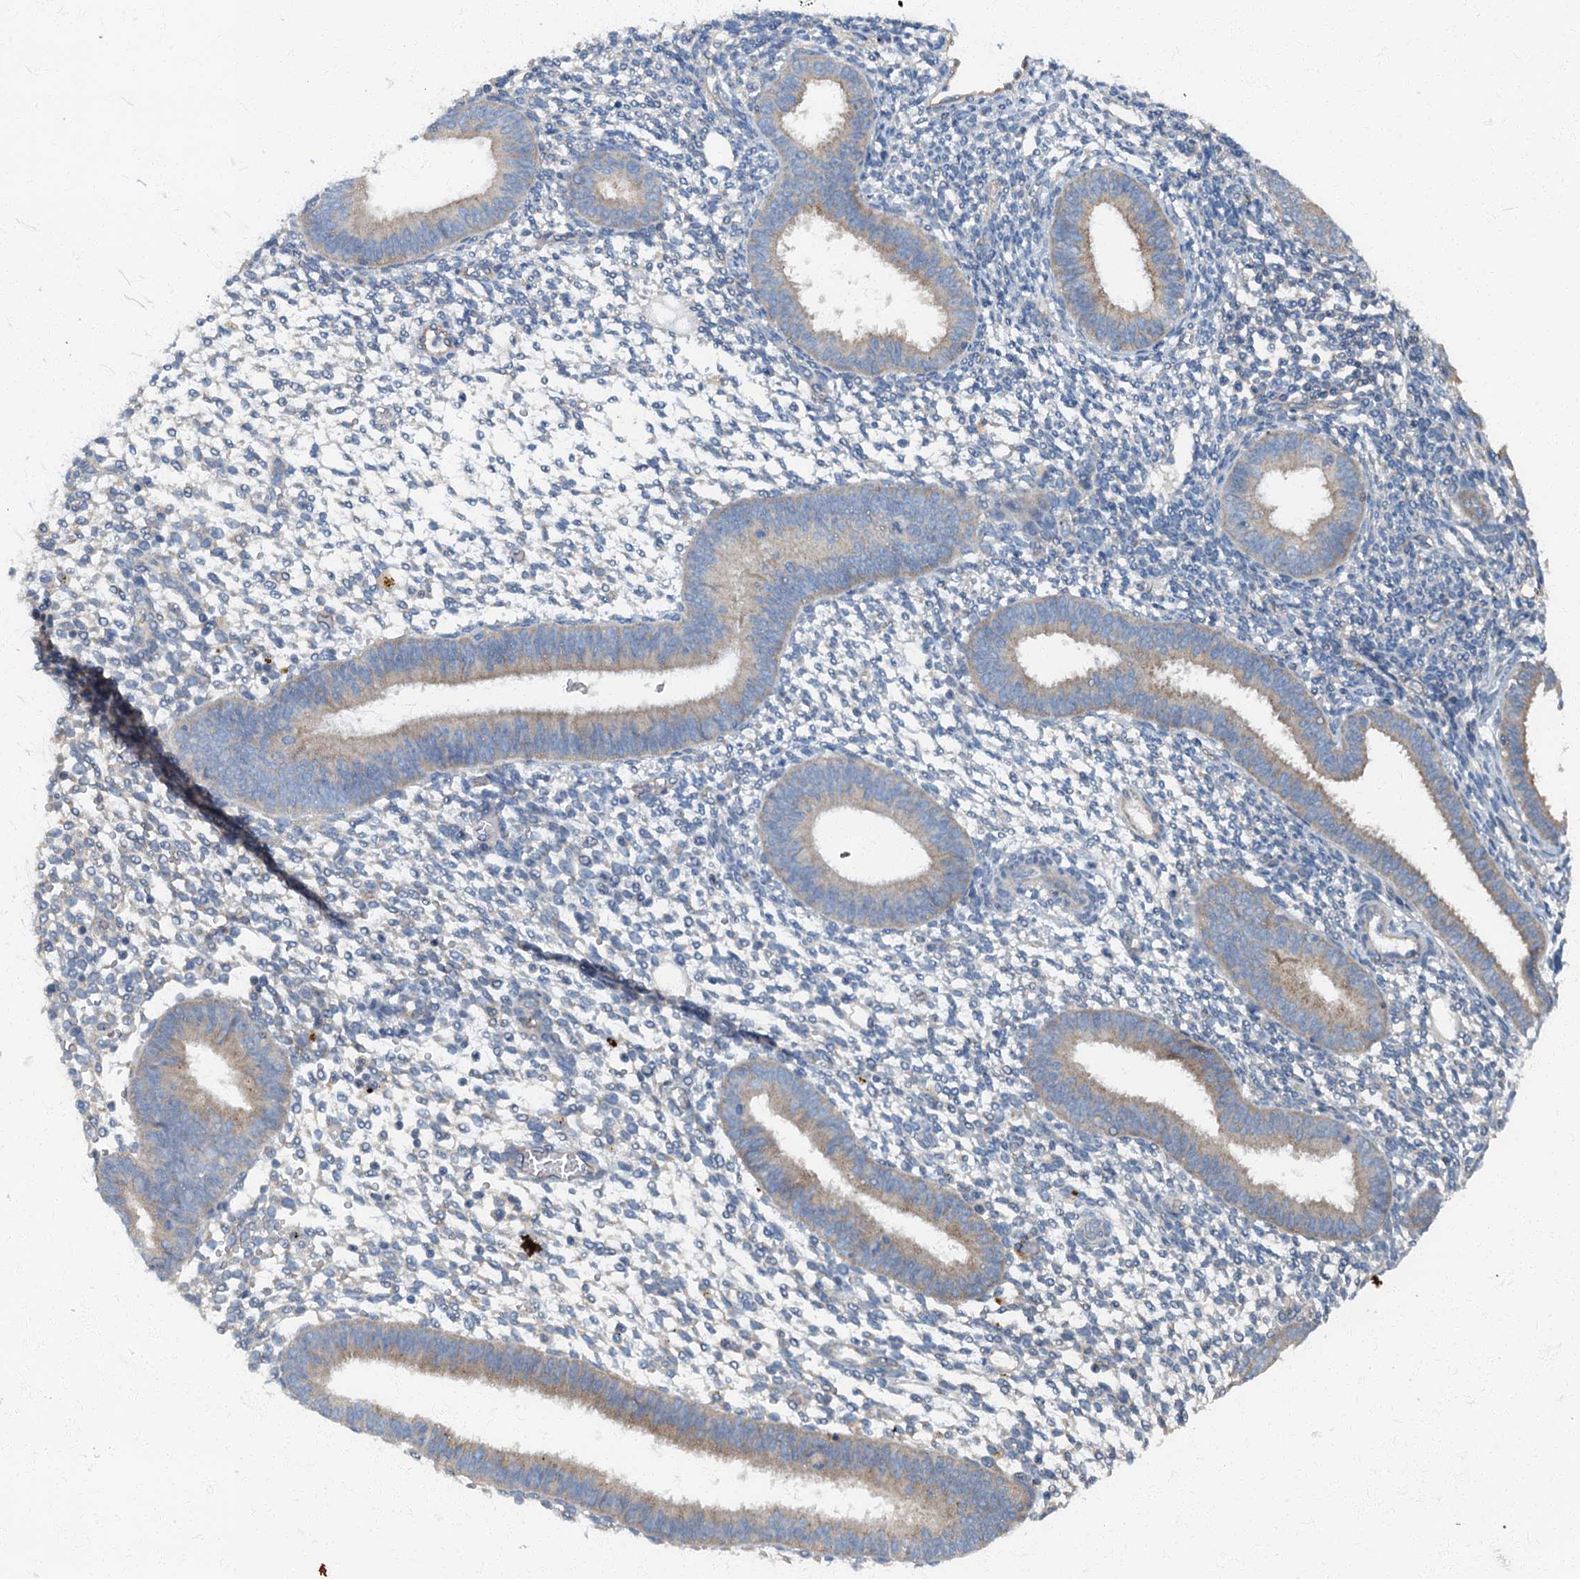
{"staining": {"intensity": "negative", "quantity": "none", "location": "none"}, "tissue": "endometrium", "cell_type": "Cells in endometrial stroma", "image_type": "normal", "snomed": [{"axis": "morphology", "description": "Normal tissue, NOS"}, {"axis": "topography", "description": "Uterus"}, {"axis": "topography", "description": "Endometrium"}], "caption": "This is a histopathology image of immunohistochemistry staining of normal endometrium, which shows no positivity in cells in endometrial stroma. The staining is performed using DAB brown chromogen with nuclei counter-stained in using hematoxylin.", "gene": "ARL11", "patient": {"sex": "female", "age": 48}}